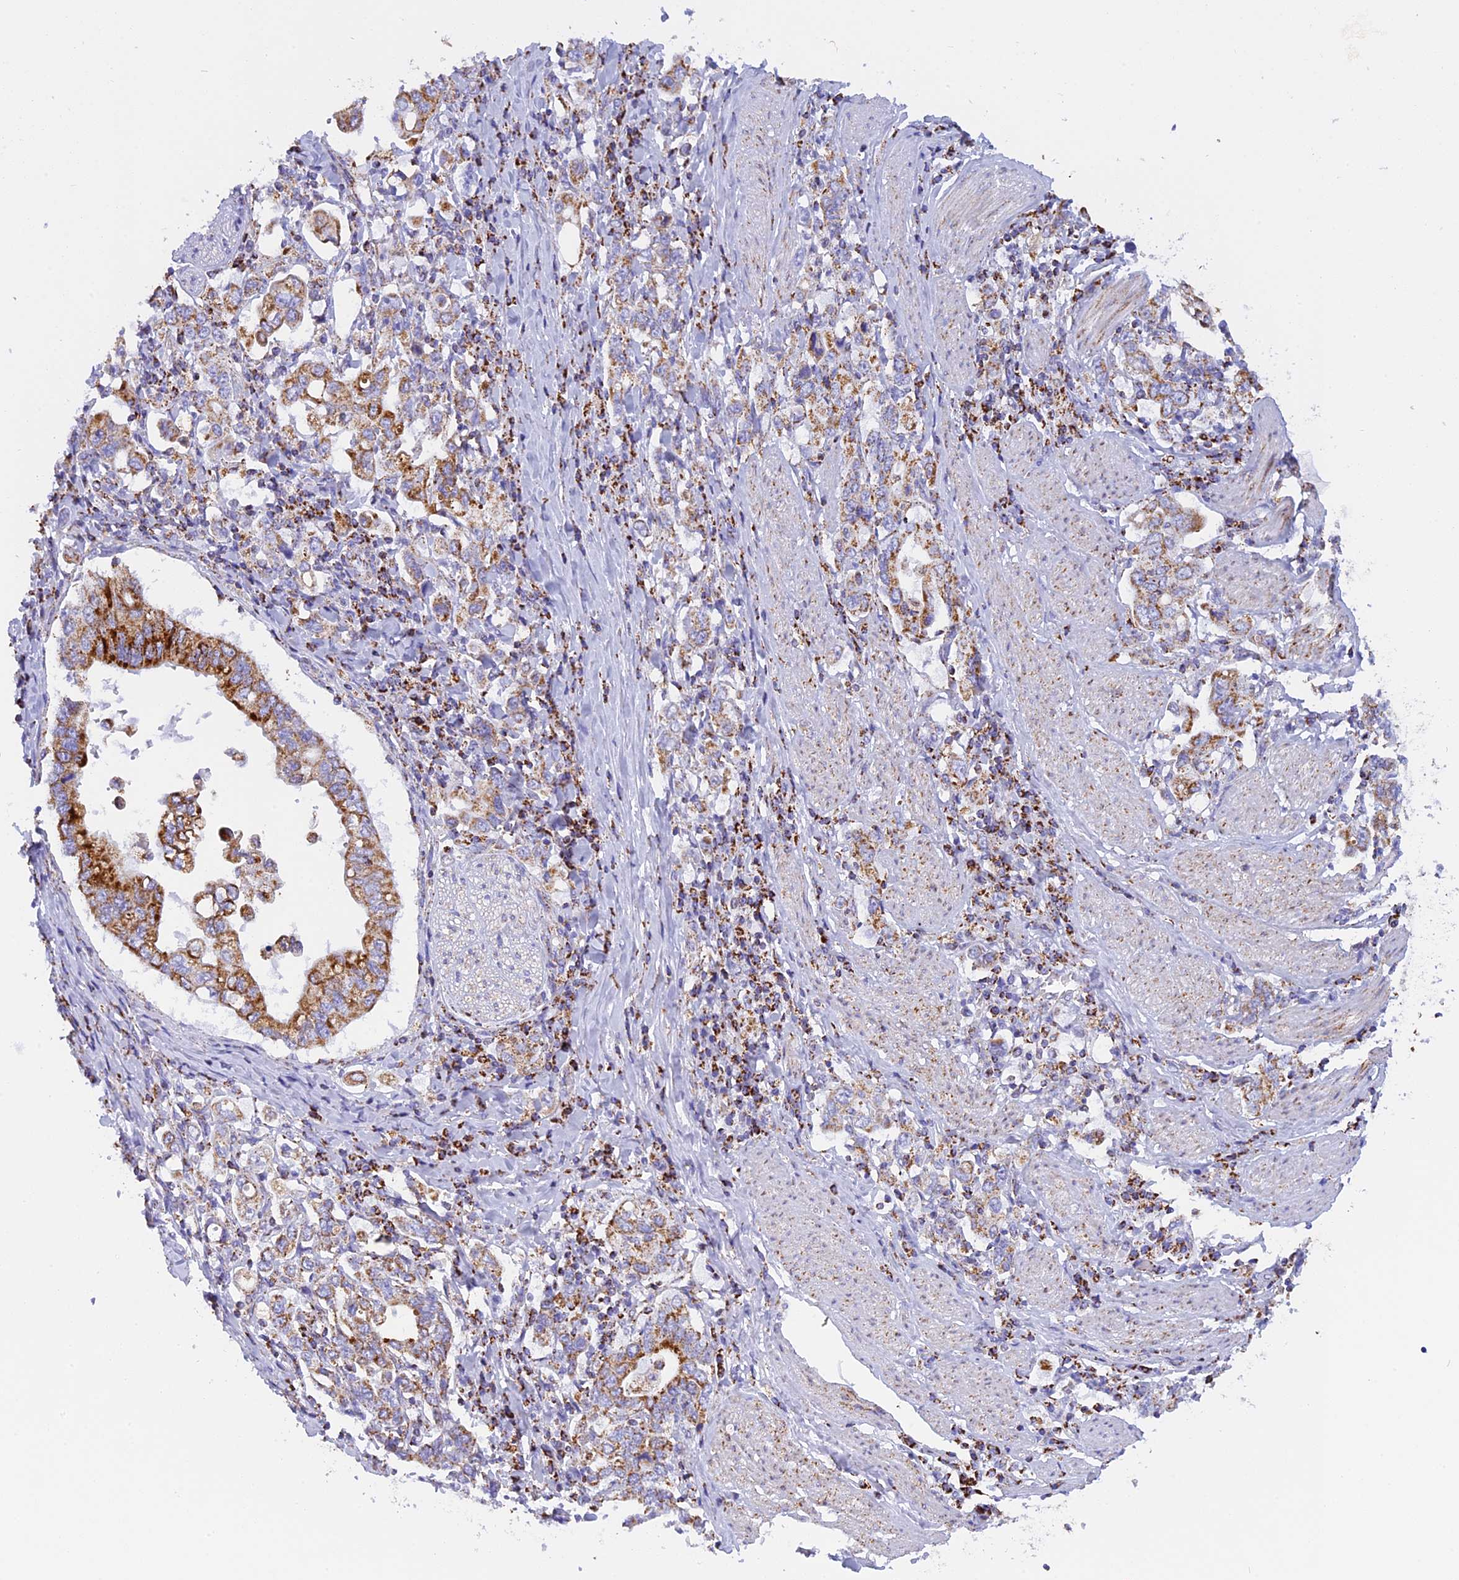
{"staining": {"intensity": "moderate", "quantity": ">75%", "location": "cytoplasmic/membranous"}, "tissue": "stomach cancer", "cell_type": "Tumor cells", "image_type": "cancer", "snomed": [{"axis": "morphology", "description": "Adenocarcinoma, NOS"}, {"axis": "topography", "description": "Stomach, upper"}], "caption": "The histopathology image displays staining of stomach cancer, revealing moderate cytoplasmic/membranous protein staining (brown color) within tumor cells. (Stains: DAB (3,3'-diaminobenzidine) in brown, nuclei in blue, Microscopy: brightfield microscopy at high magnification).", "gene": "KCNG1", "patient": {"sex": "male", "age": 62}}